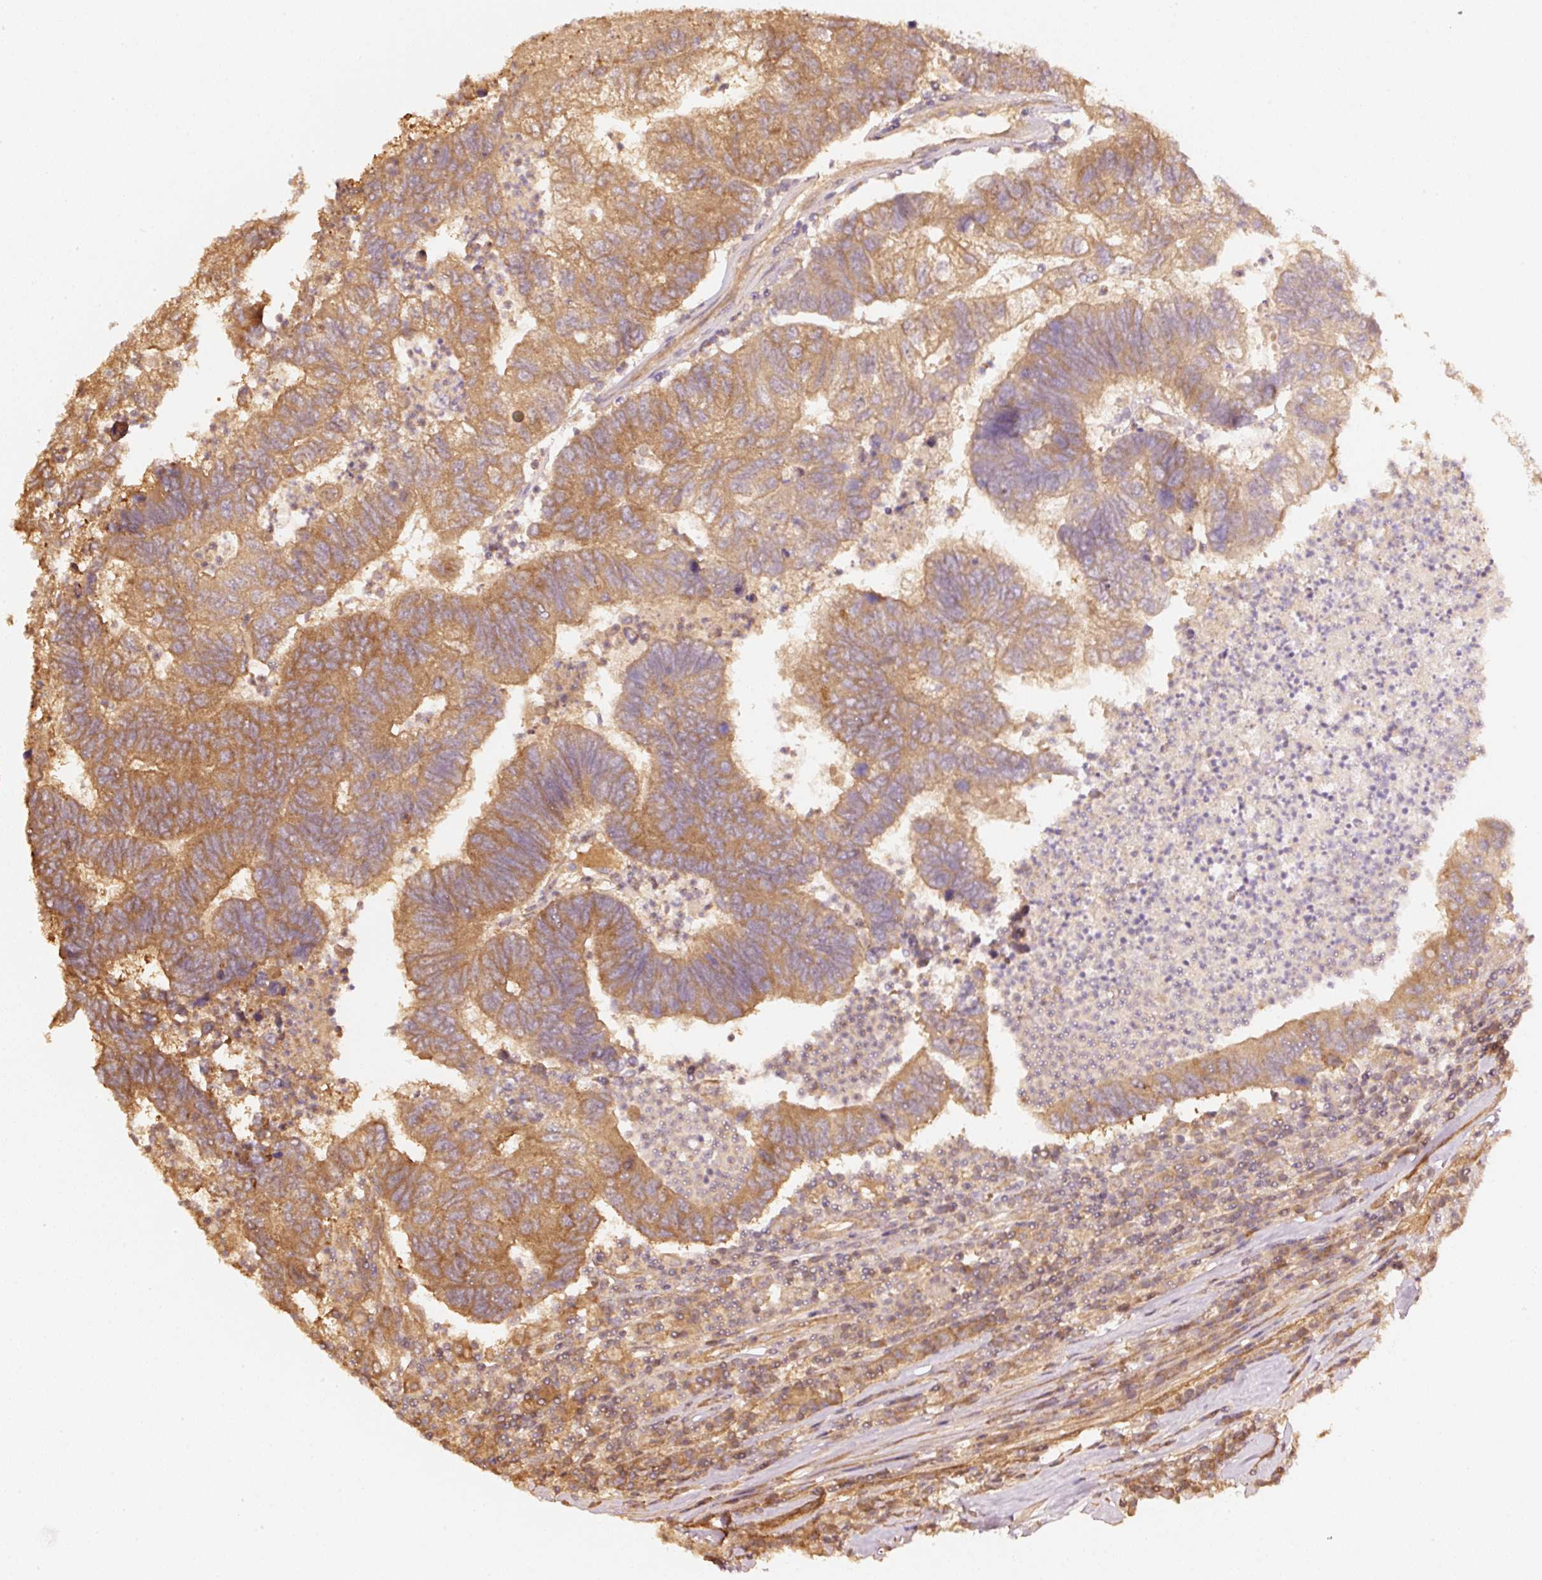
{"staining": {"intensity": "moderate", "quantity": ">75%", "location": "cytoplasmic/membranous"}, "tissue": "colorectal cancer", "cell_type": "Tumor cells", "image_type": "cancer", "snomed": [{"axis": "morphology", "description": "Adenocarcinoma, NOS"}, {"axis": "topography", "description": "Colon"}], "caption": "Moderate cytoplasmic/membranous positivity is present in about >75% of tumor cells in colorectal cancer.", "gene": "STAU1", "patient": {"sex": "female", "age": 48}}